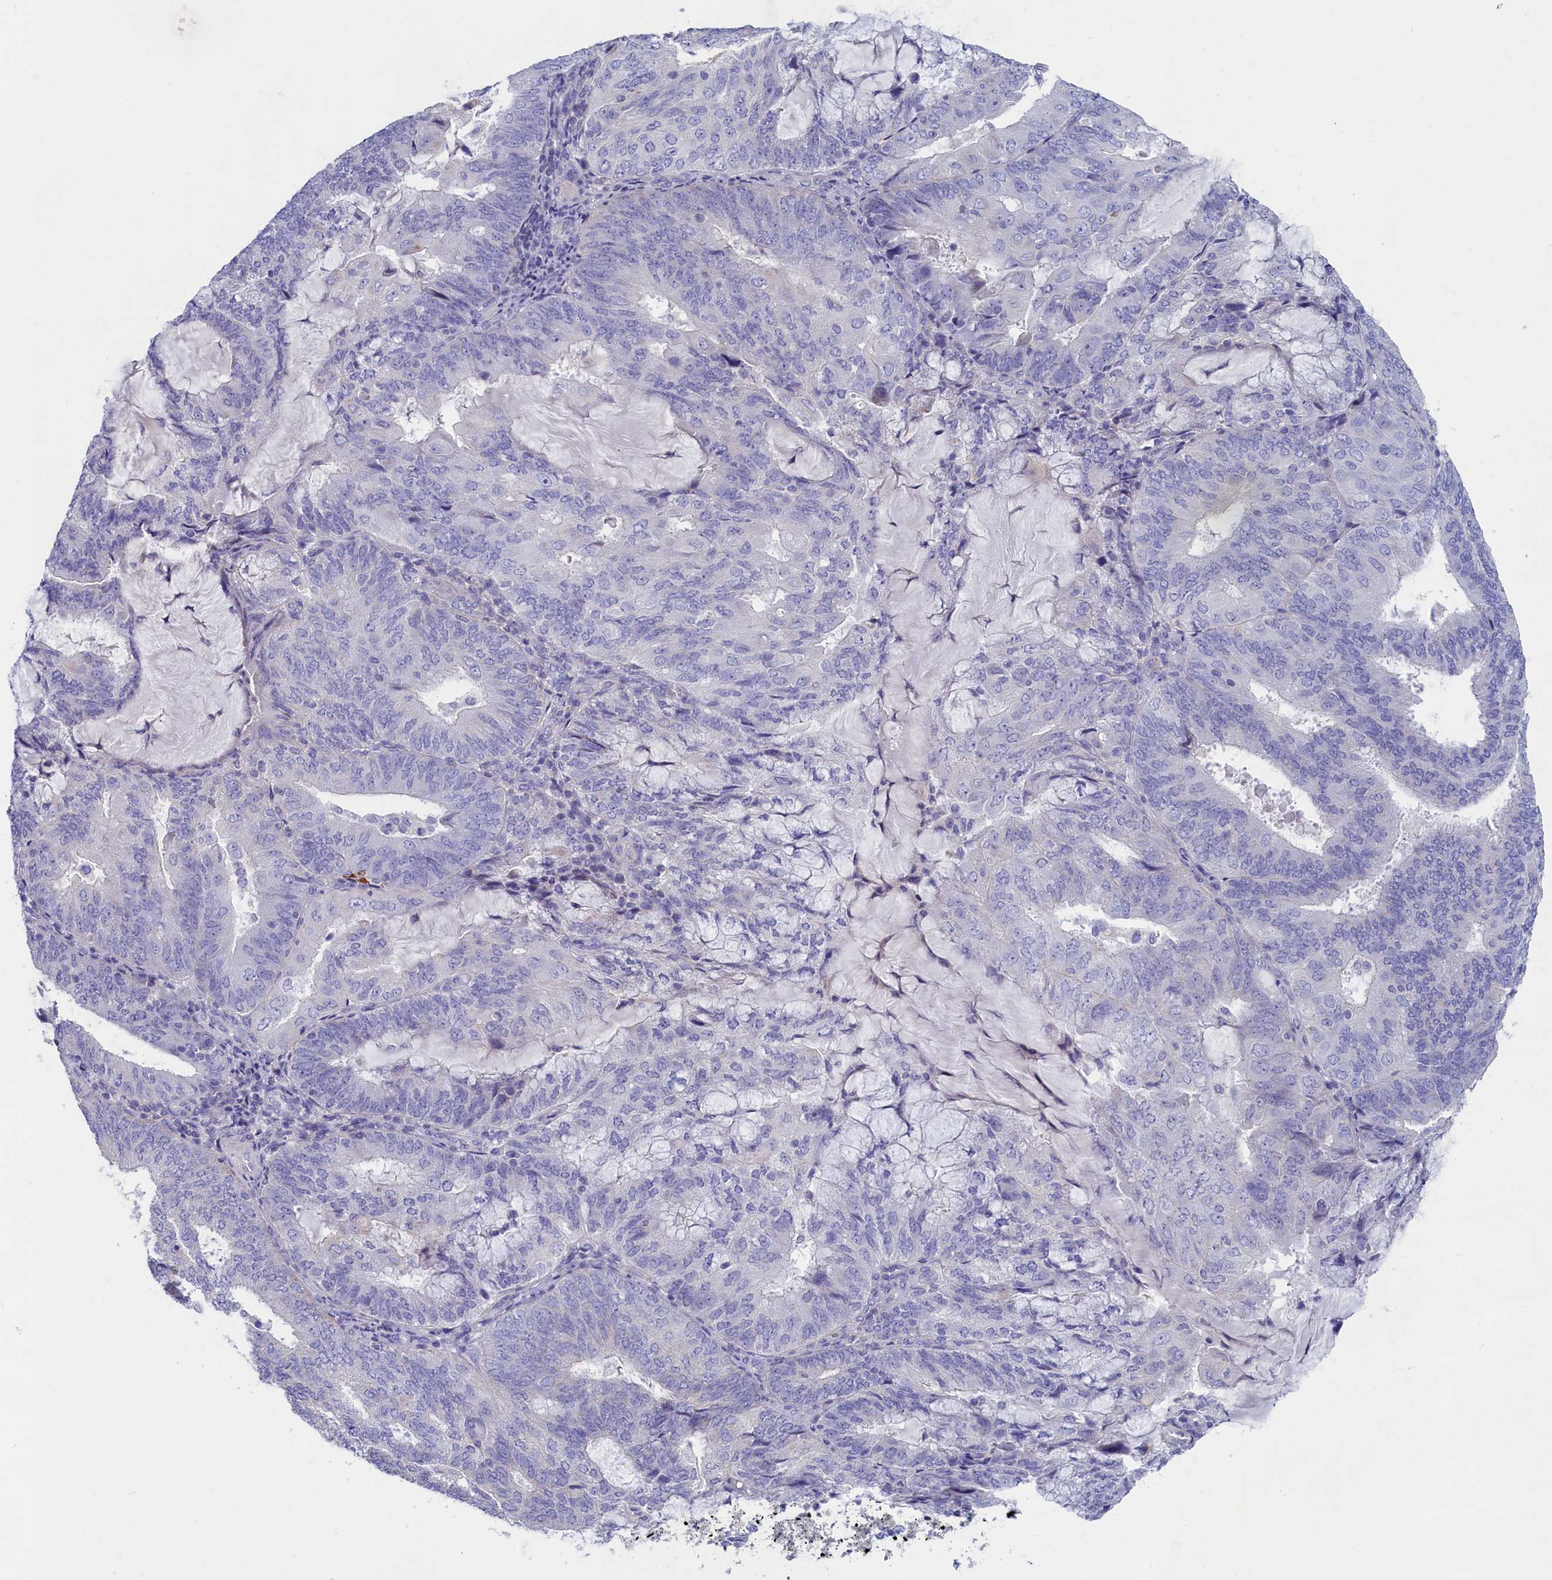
{"staining": {"intensity": "negative", "quantity": "none", "location": "none"}, "tissue": "endometrial cancer", "cell_type": "Tumor cells", "image_type": "cancer", "snomed": [{"axis": "morphology", "description": "Adenocarcinoma, NOS"}, {"axis": "topography", "description": "Endometrium"}], "caption": "Immunohistochemistry histopathology image of neoplastic tissue: human endometrial adenocarcinoma stained with DAB reveals no significant protein positivity in tumor cells.", "gene": "PRDM12", "patient": {"sex": "female", "age": 81}}